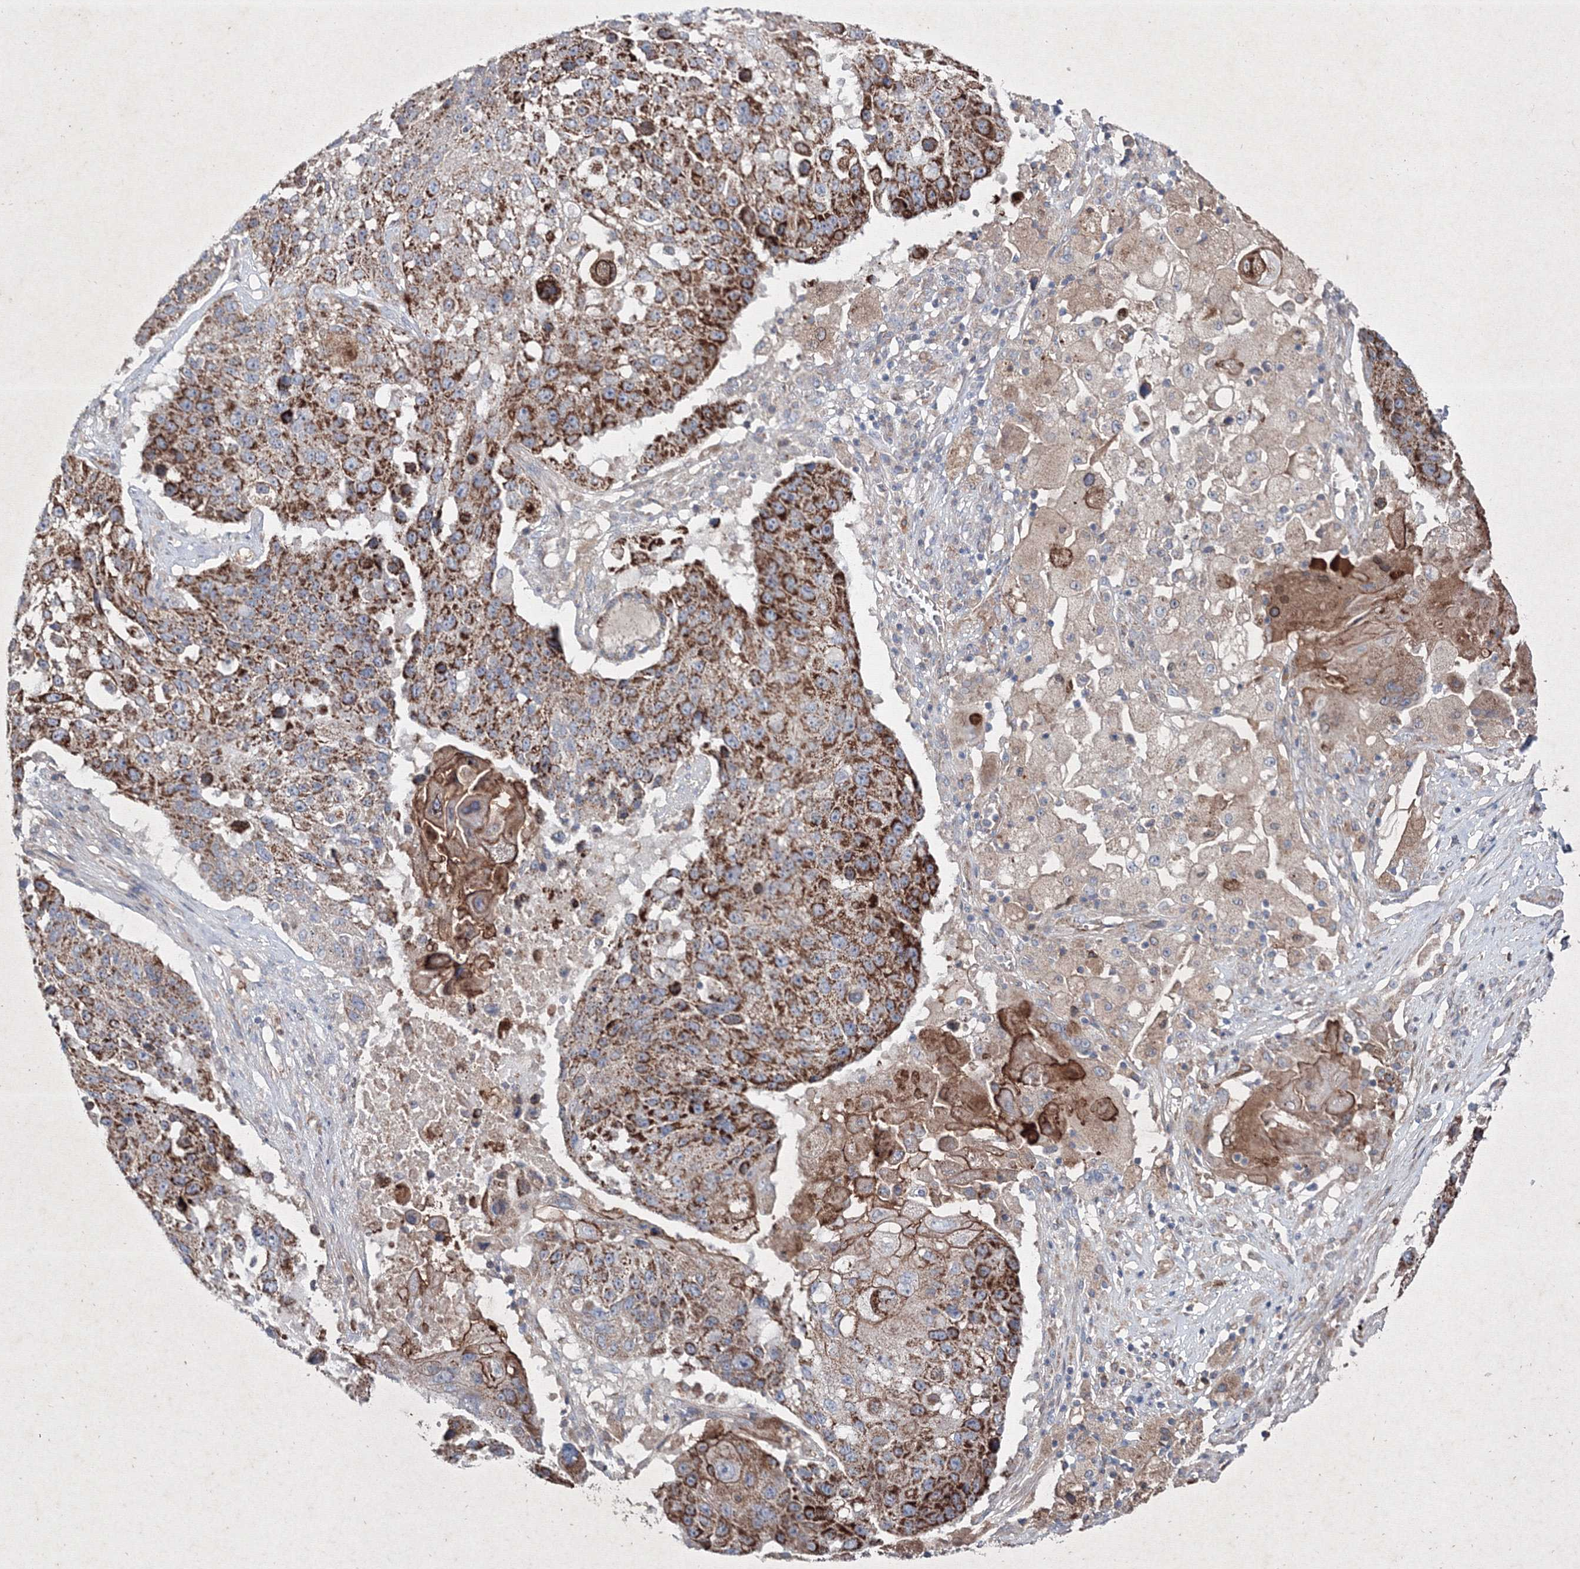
{"staining": {"intensity": "strong", "quantity": ">75%", "location": "cytoplasmic/membranous"}, "tissue": "lung cancer", "cell_type": "Tumor cells", "image_type": "cancer", "snomed": [{"axis": "morphology", "description": "Squamous cell carcinoma, NOS"}, {"axis": "topography", "description": "Lung"}], "caption": "Immunohistochemistry image of neoplastic tissue: lung squamous cell carcinoma stained using immunohistochemistry (IHC) exhibits high levels of strong protein expression localized specifically in the cytoplasmic/membranous of tumor cells, appearing as a cytoplasmic/membranous brown color.", "gene": "GFM1", "patient": {"sex": "male", "age": 61}}